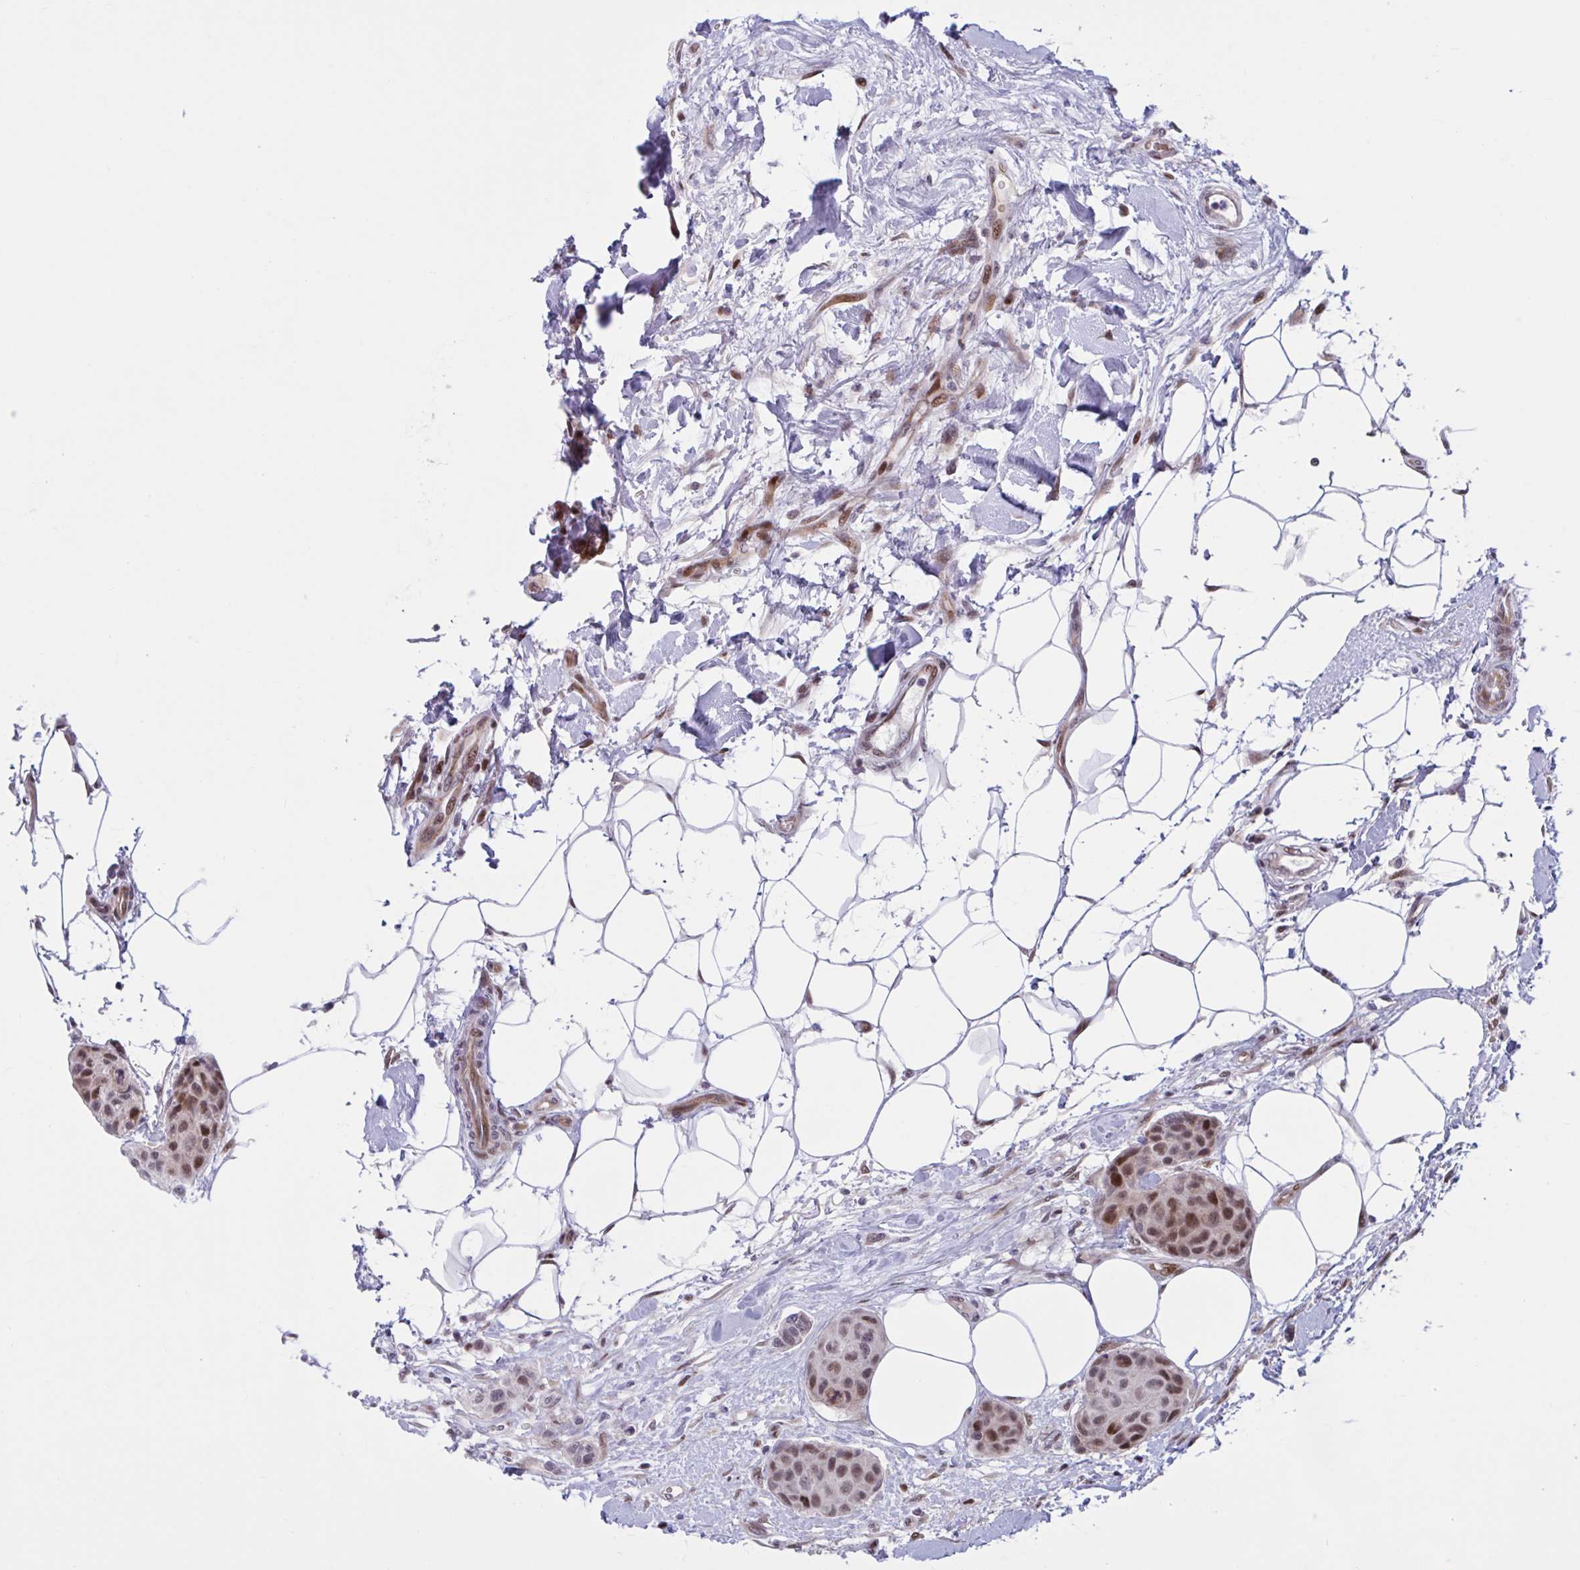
{"staining": {"intensity": "moderate", "quantity": ">75%", "location": "nuclear"}, "tissue": "breast cancer", "cell_type": "Tumor cells", "image_type": "cancer", "snomed": [{"axis": "morphology", "description": "Duct carcinoma"}, {"axis": "topography", "description": "Breast"}, {"axis": "topography", "description": "Lymph node"}], "caption": "IHC (DAB (3,3'-diaminobenzidine)) staining of infiltrating ductal carcinoma (breast) demonstrates moderate nuclear protein positivity in approximately >75% of tumor cells.", "gene": "RBL1", "patient": {"sex": "female", "age": 80}}